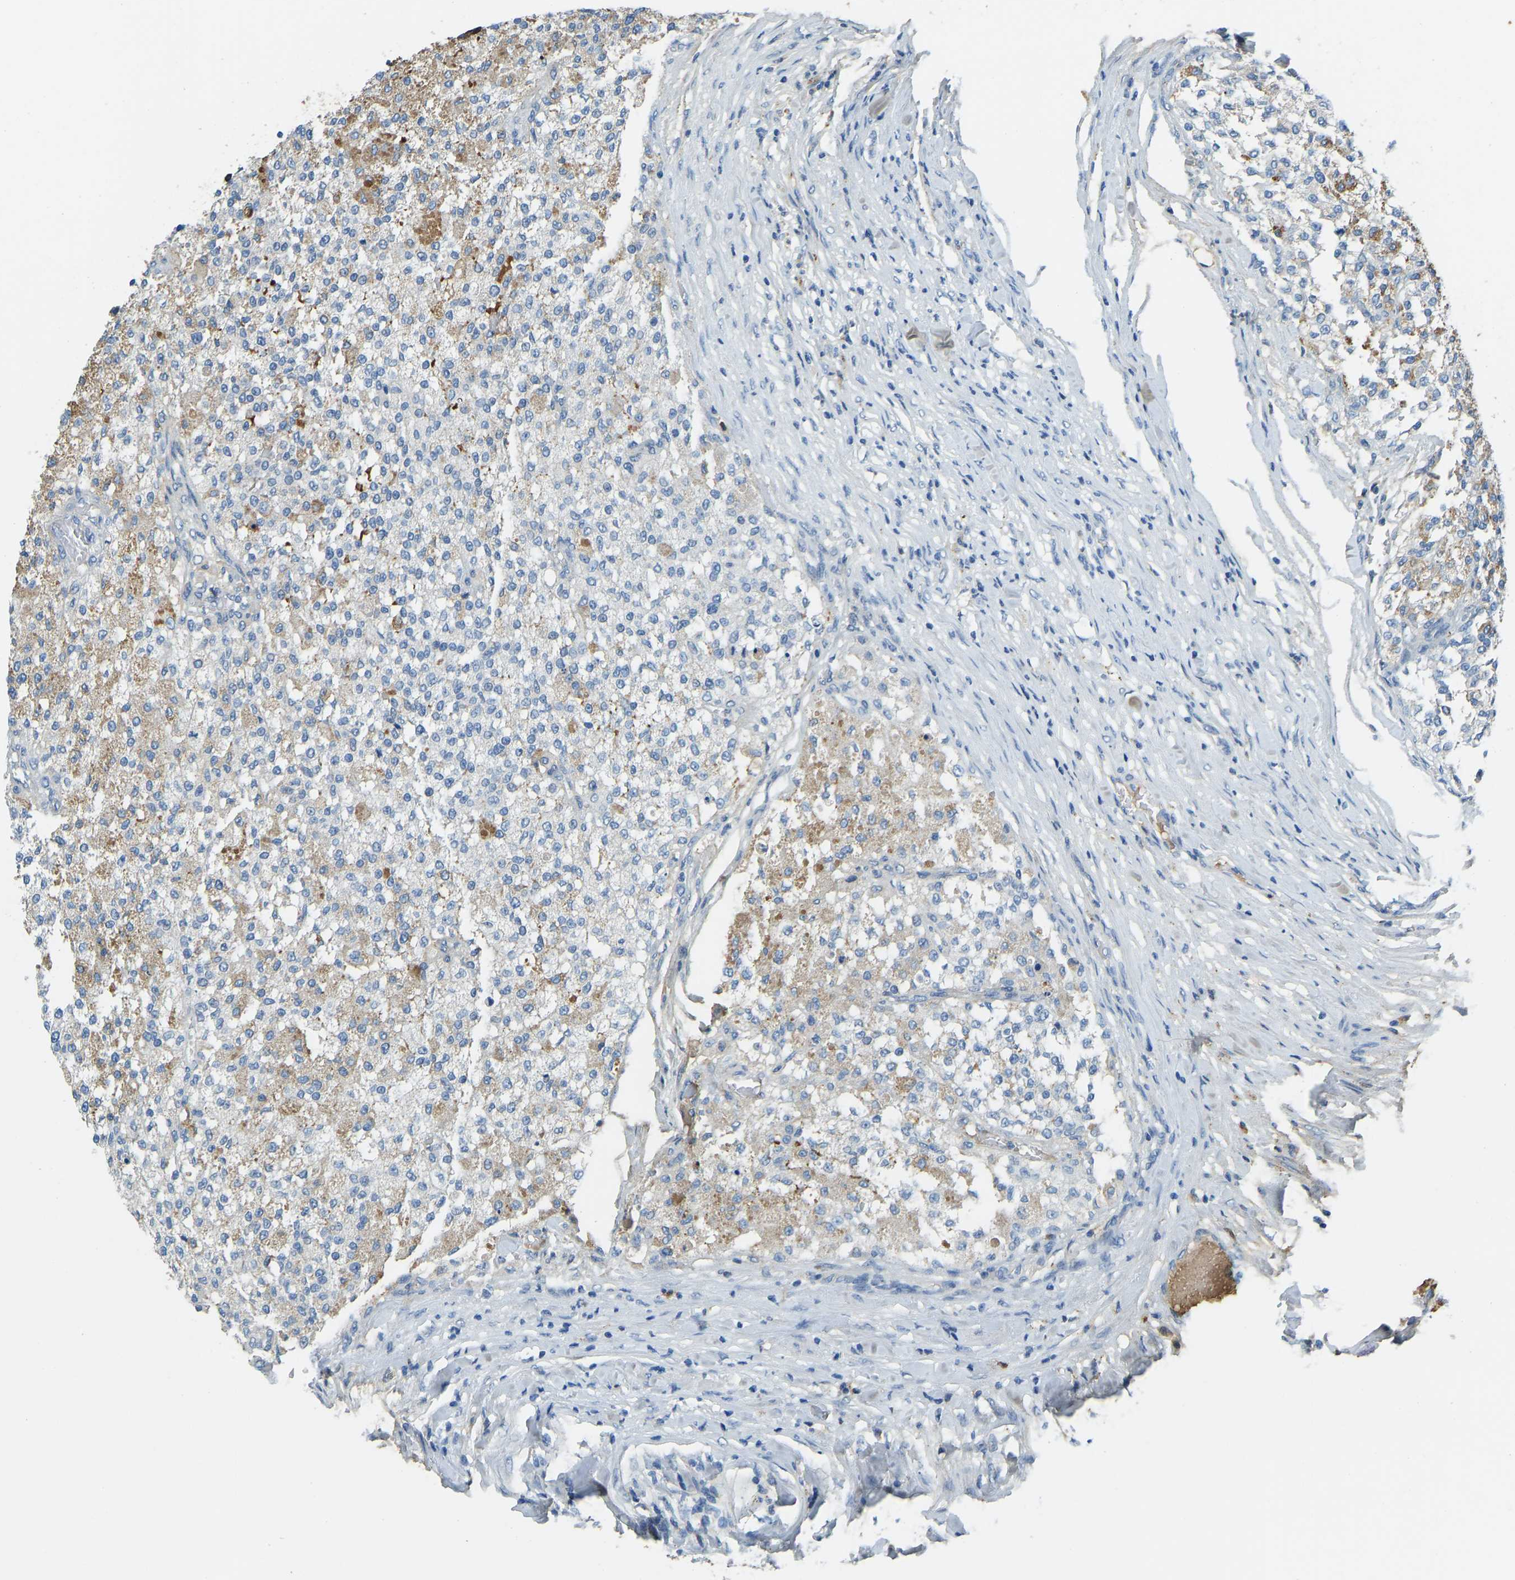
{"staining": {"intensity": "negative", "quantity": "none", "location": "none"}, "tissue": "testis cancer", "cell_type": "Tumor cells", "image_type": "cancer", "snomed": [{"axis": "morphology", "description": "Seminoma, NOS"}, {"axis": "topography", "description": "Testis"}], "caption": "DAB immunohistochemical staining of seminoma (testis) shows no significant staining in tumor cells.", "gene": "THBS4", "patient": {"sex": "male", "age": 59}}